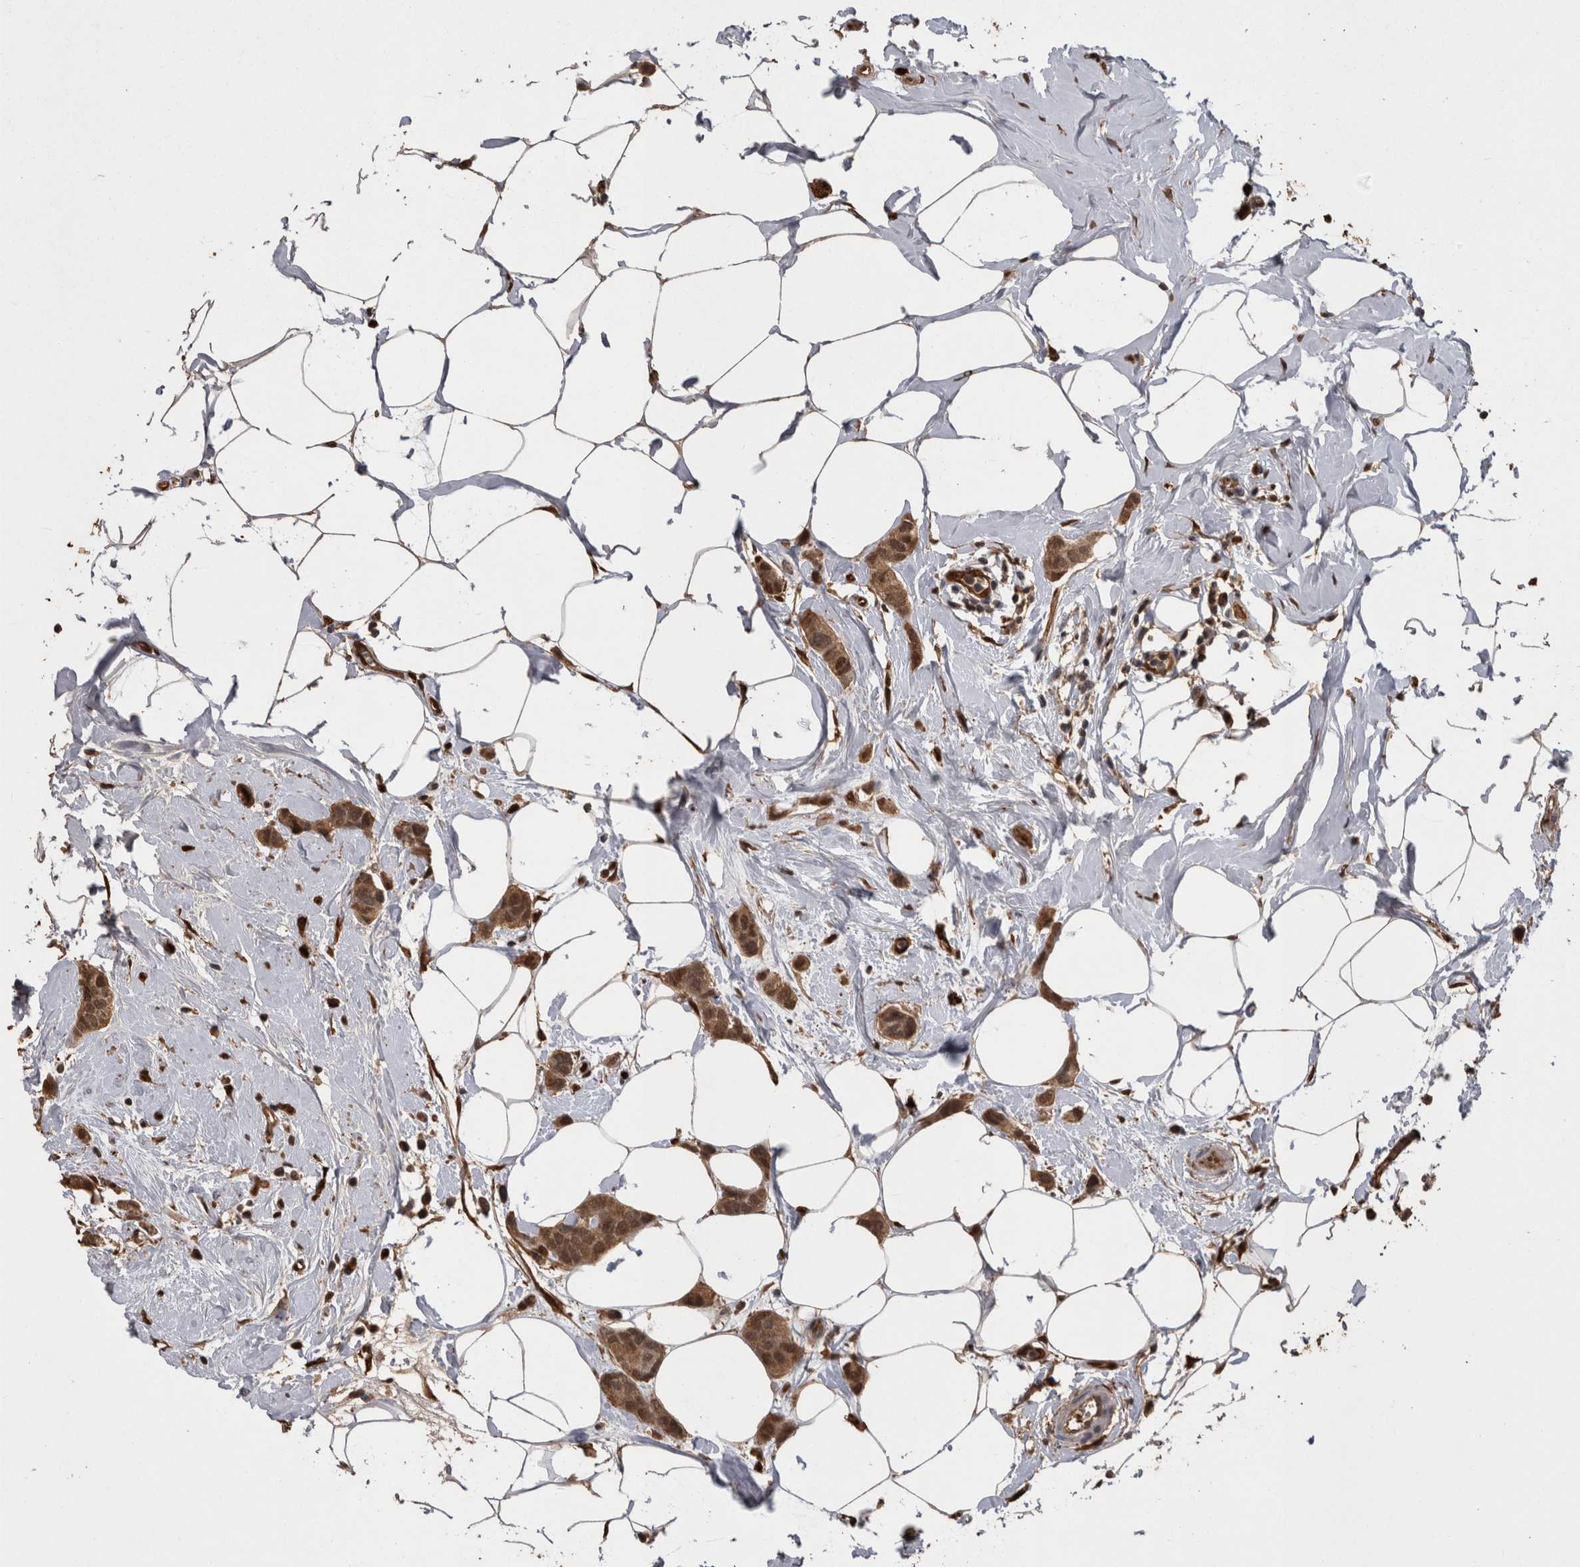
{"staining": {"intensity": "moderate", "quantity": ">75%", "location": "cytoplasmic/membranous,nuclear"}, "tissue": "breast cancer", "cell_type": "Tumor cells", "image_type": "cancer", "snomed": [{"axis": "morphology", "description": "Normal tissue, NOS"}, {"axis": "morphology", "description": "Duct carcinoma"}, {"axis": "topography", "description": "Breast"}], "caption": "The immunohistochemical stain highlights moderate cytoplasmic/membranous and nuclear positivity in tumor cells of breast cancer (intraductal carcinoma) tissue. Immunohistochemistry stains the protein in brown and the nuclei are stained blue.", "gene": "LXN", "patient": {"sex": "female", "age": 50}}